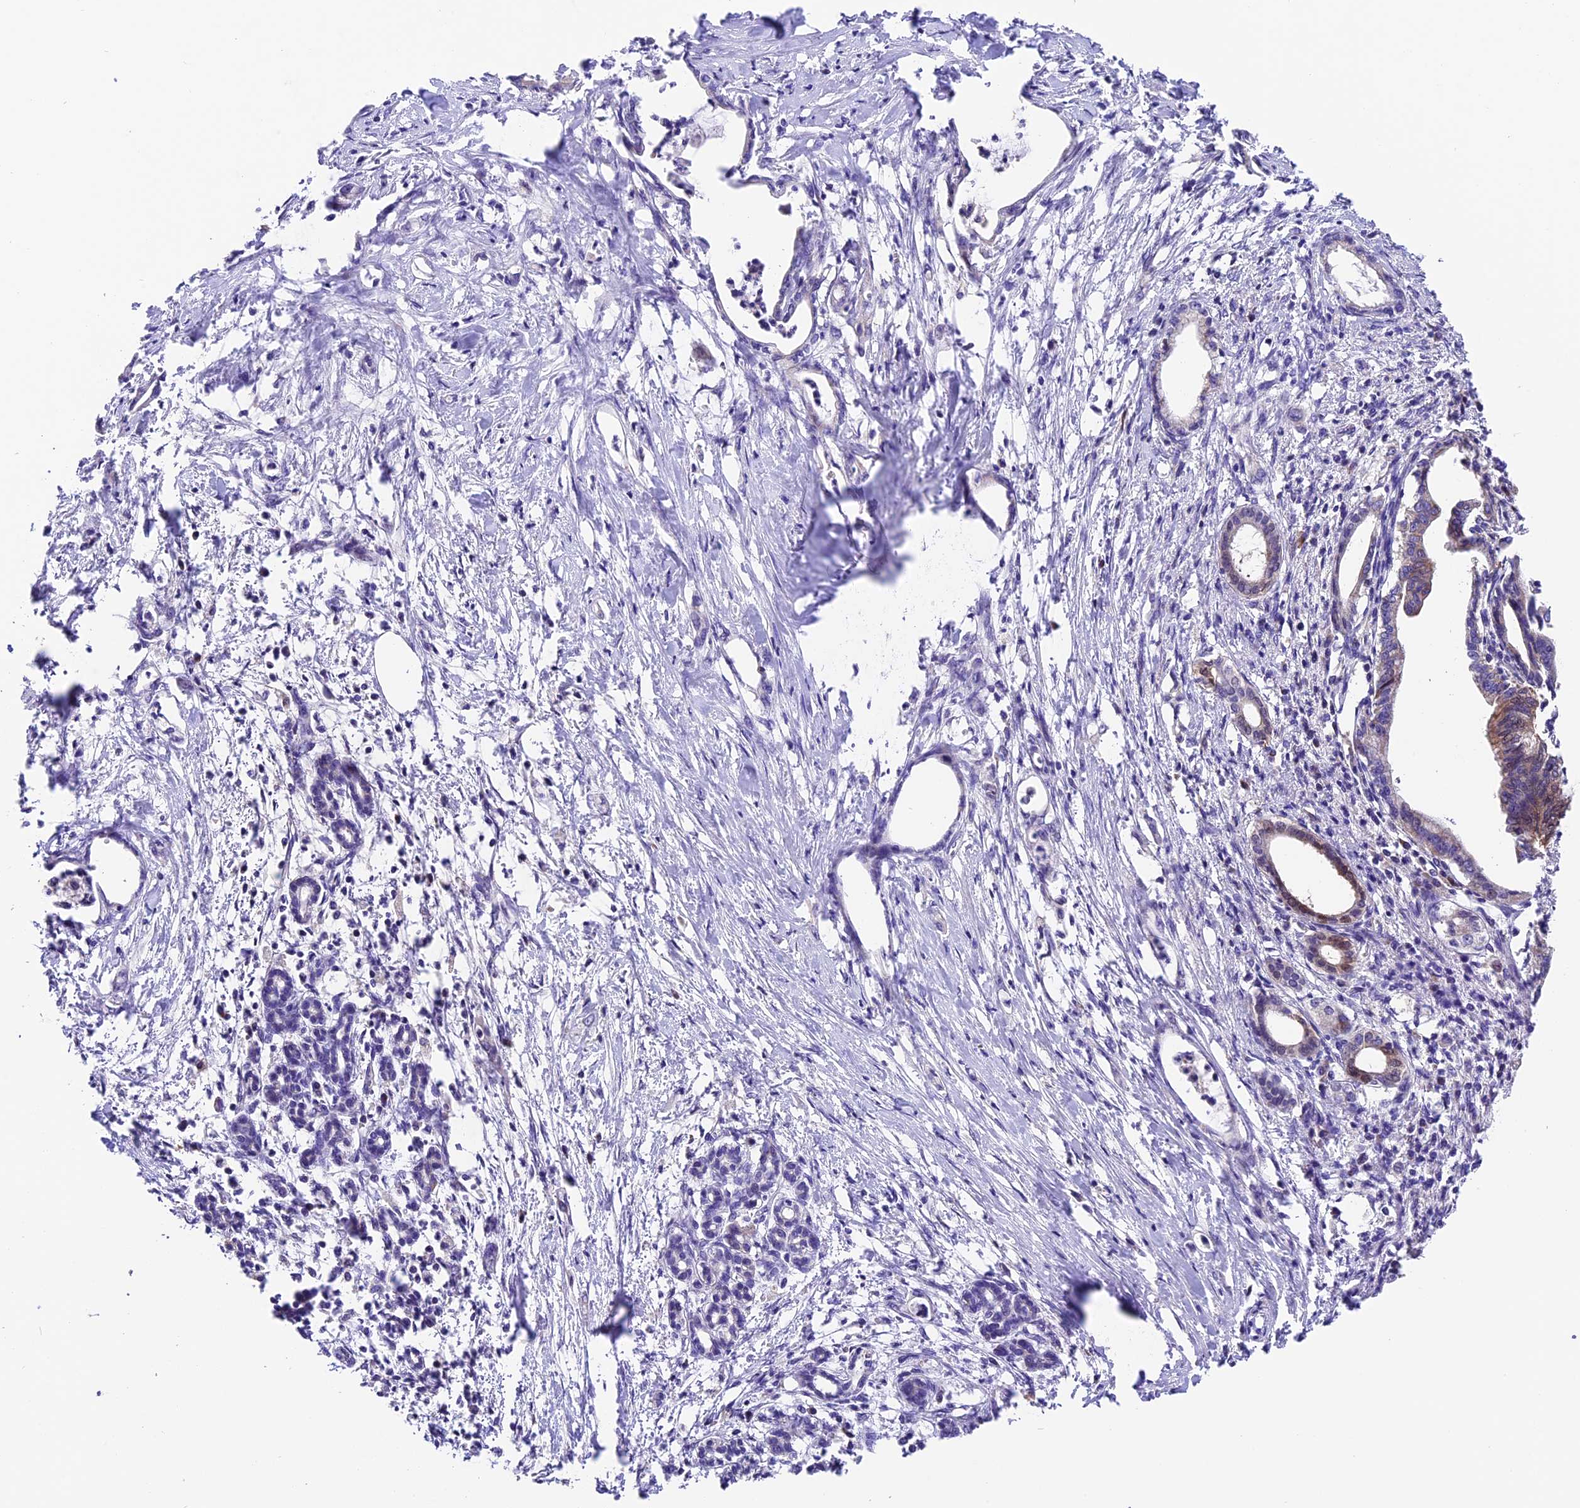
{"staining": {"intensity": "moderate", "quantity": "<25%", "location": "cytoplasmic/membranous"}, "tissue": "pancreatic cancer", "cell_type": "Tumor cells", "image_type": "cancer", "snomed": [{"axis": "morphology", "description": "Adenocarcinoma, NOS"}, {"axis": "topography", "description": "Pancreas"}], "caption": "Human adenocarcinoma (pancreatic) stained for a protein (brown) reveals moderate cytoplasmic/membranous positive expression in approximately <25% of tumor cells.", "gene": "DDX28", "patient": {"sex": "female", "age": 55}}